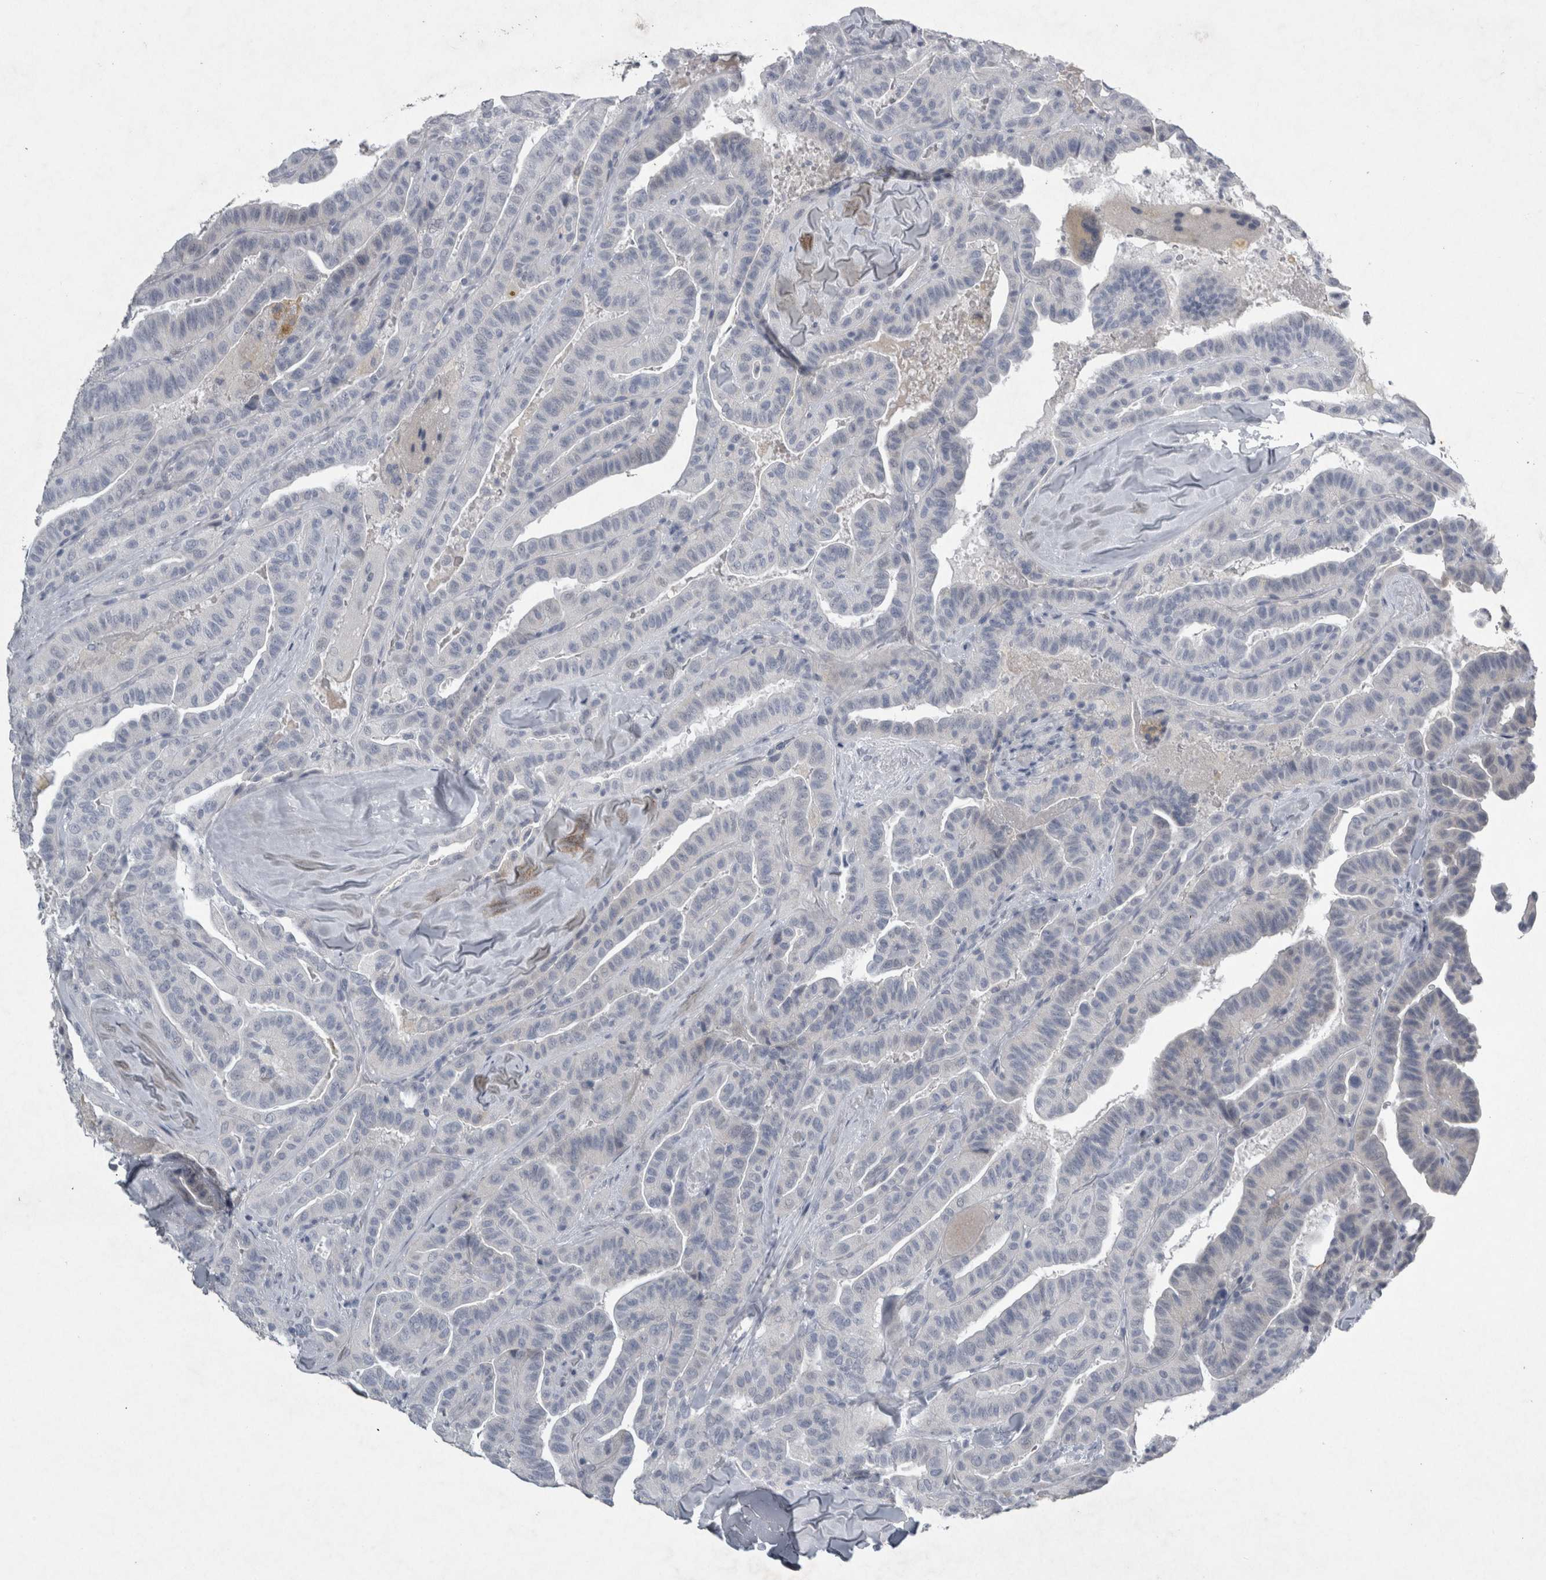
{"staining": {"intensity": "negative", "quantity": "none", "location": "none"}, "tissue": "thyroid cancer", "cell_type": "Tumor cells", "image_type": "cancer", "snomed": [{"axis": "morphology", "description": "Papillary adenocarcinoma, NOS"}, {"axis": "topography", "description": "Thyroid gland"}], "caption": "IHC histopathology image of neoplastic tissue: papillary adenocarcinoma (thyroid) stained with DAB reveals no significant protein expression in tumor cells. Nuclei are stained in blue.", "gene": "PDX1", "patient": {"sex": "male", "age": 77}}